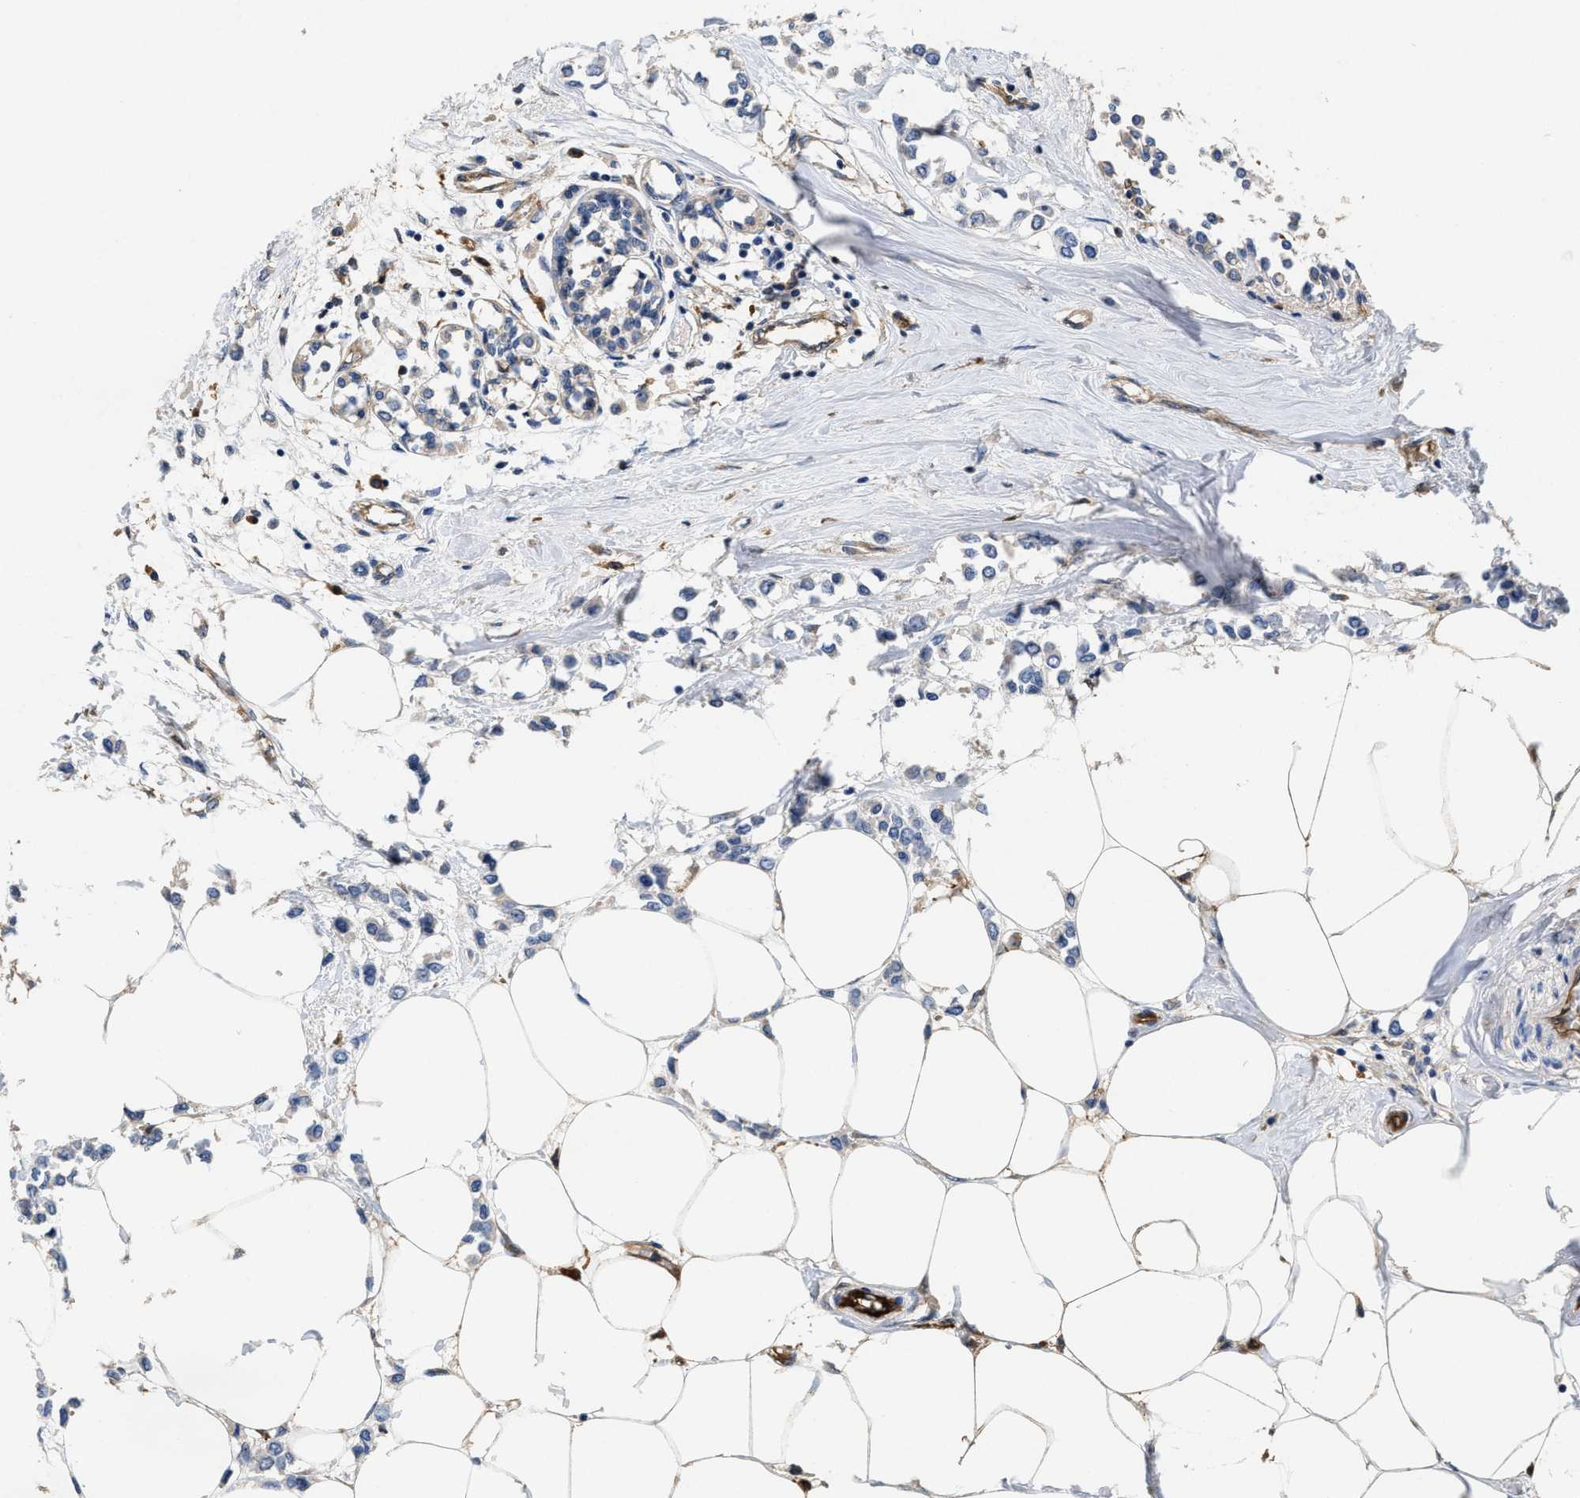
{"staining": {"intensity": "negative", "quantity": "none", "location": "none"}, "tissue": "breast cancer", "cell_type": "Tumor cells", "image_type": "cancer", "snomed": [{"axis": "morphology", "description": "Lobular carcinoma"}, {"axis": "topography", "description": "Breast"}], "caption": "The histopathology image demonstrates no significant expression in tumor cells of breast cancer.", "gene": "PEG10", "patient": {"sex": "female", "age": 51}}